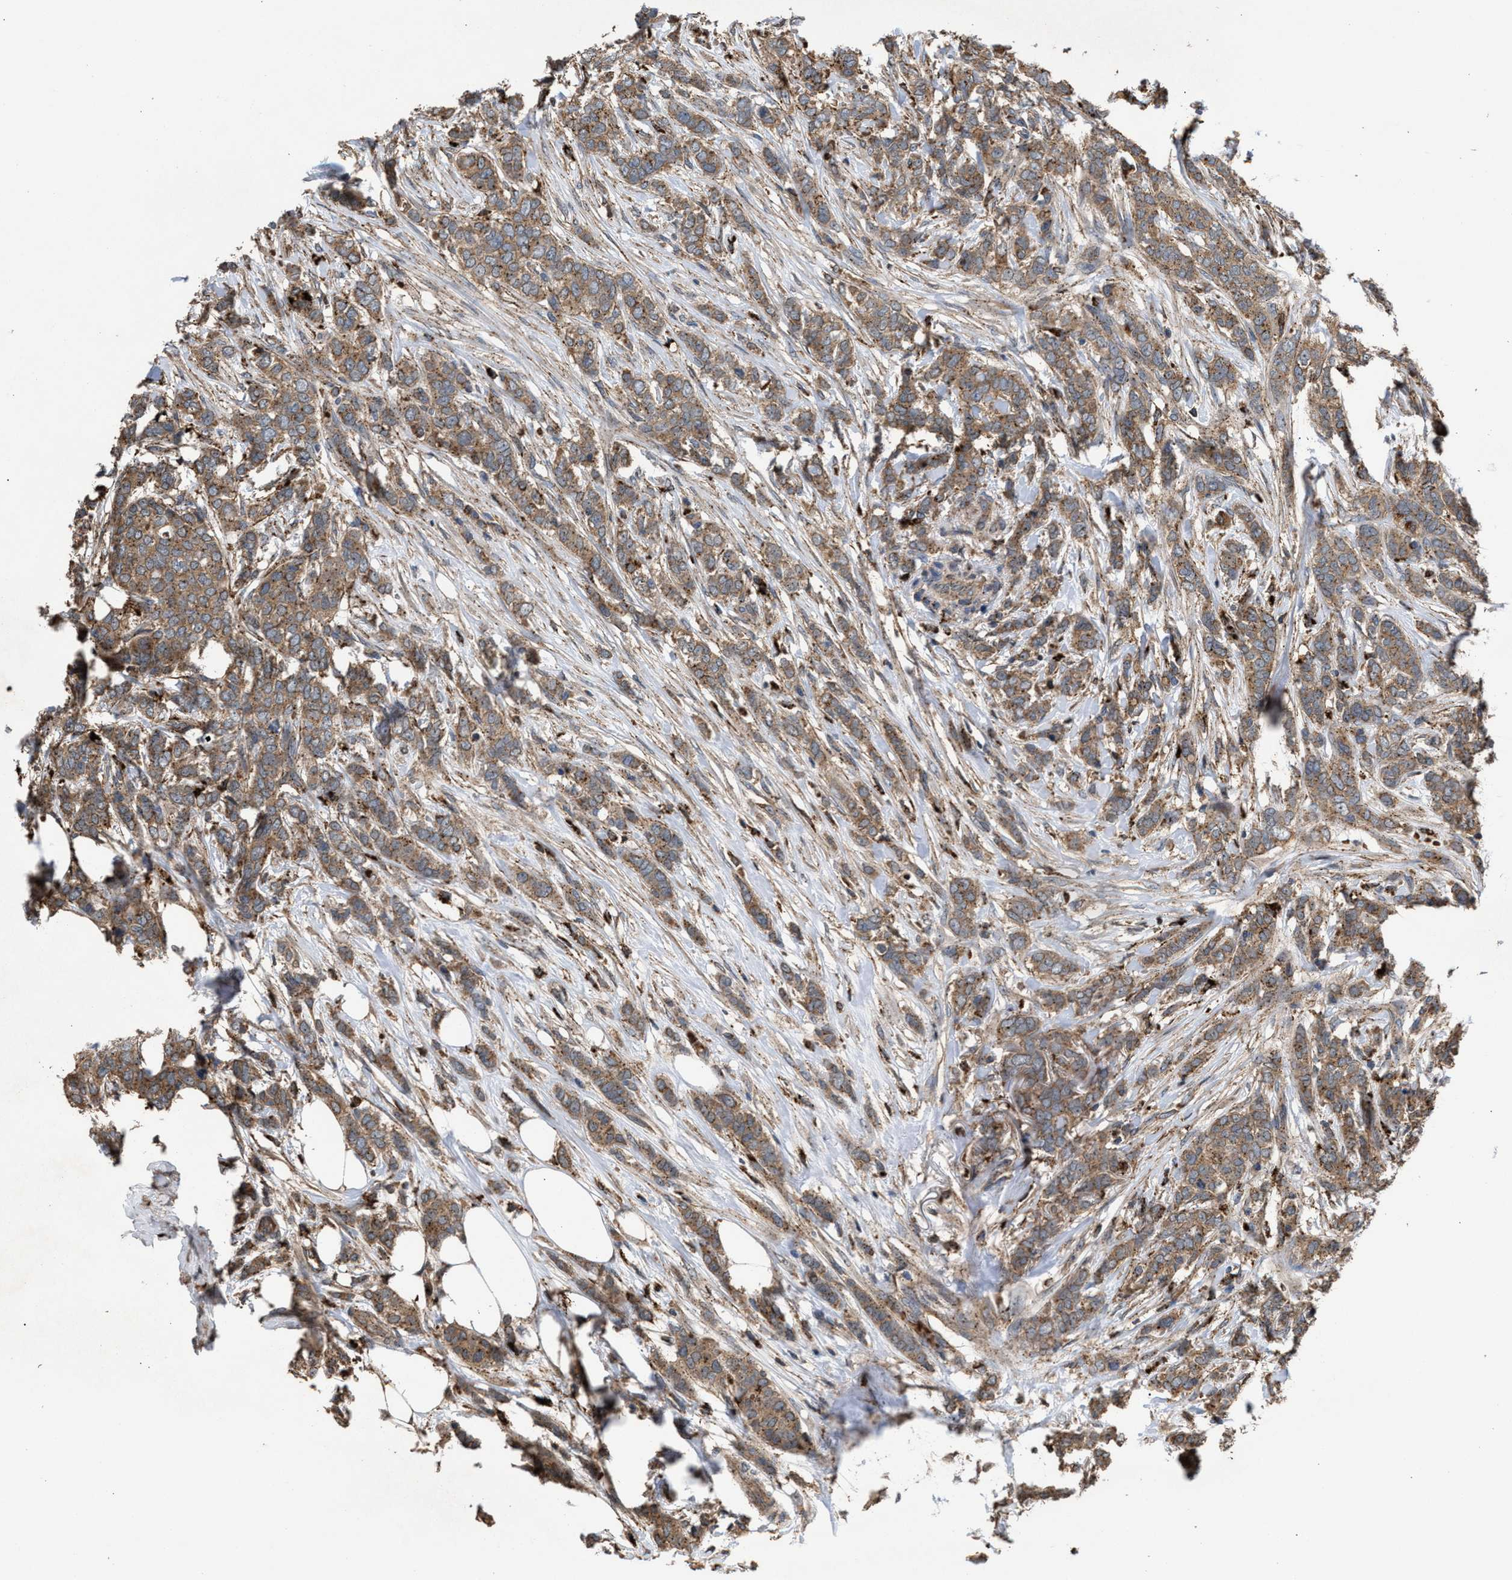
{"staining": {"intensity": "moderate", "quantity": ">75%", "location": "cytoplasmic/membranous"}, "tissue": "breast cancer", "cell_type": "Tumor cells", "image_type": "cancer", "snomed": [{"axis": "morphology", "description": "Lobular carcinoma"}, {"axis": "topography", "description": "Skin"}, {"axis": "topography", "description": "Breast"}], "caption": "Tumor cells show moderate cytoplasmic/membranous expression in approximately >75% of cells in lobular carcinoma (breast).", "gene": "ELMO3", "patient": {"sex": "female", "age": 46}}